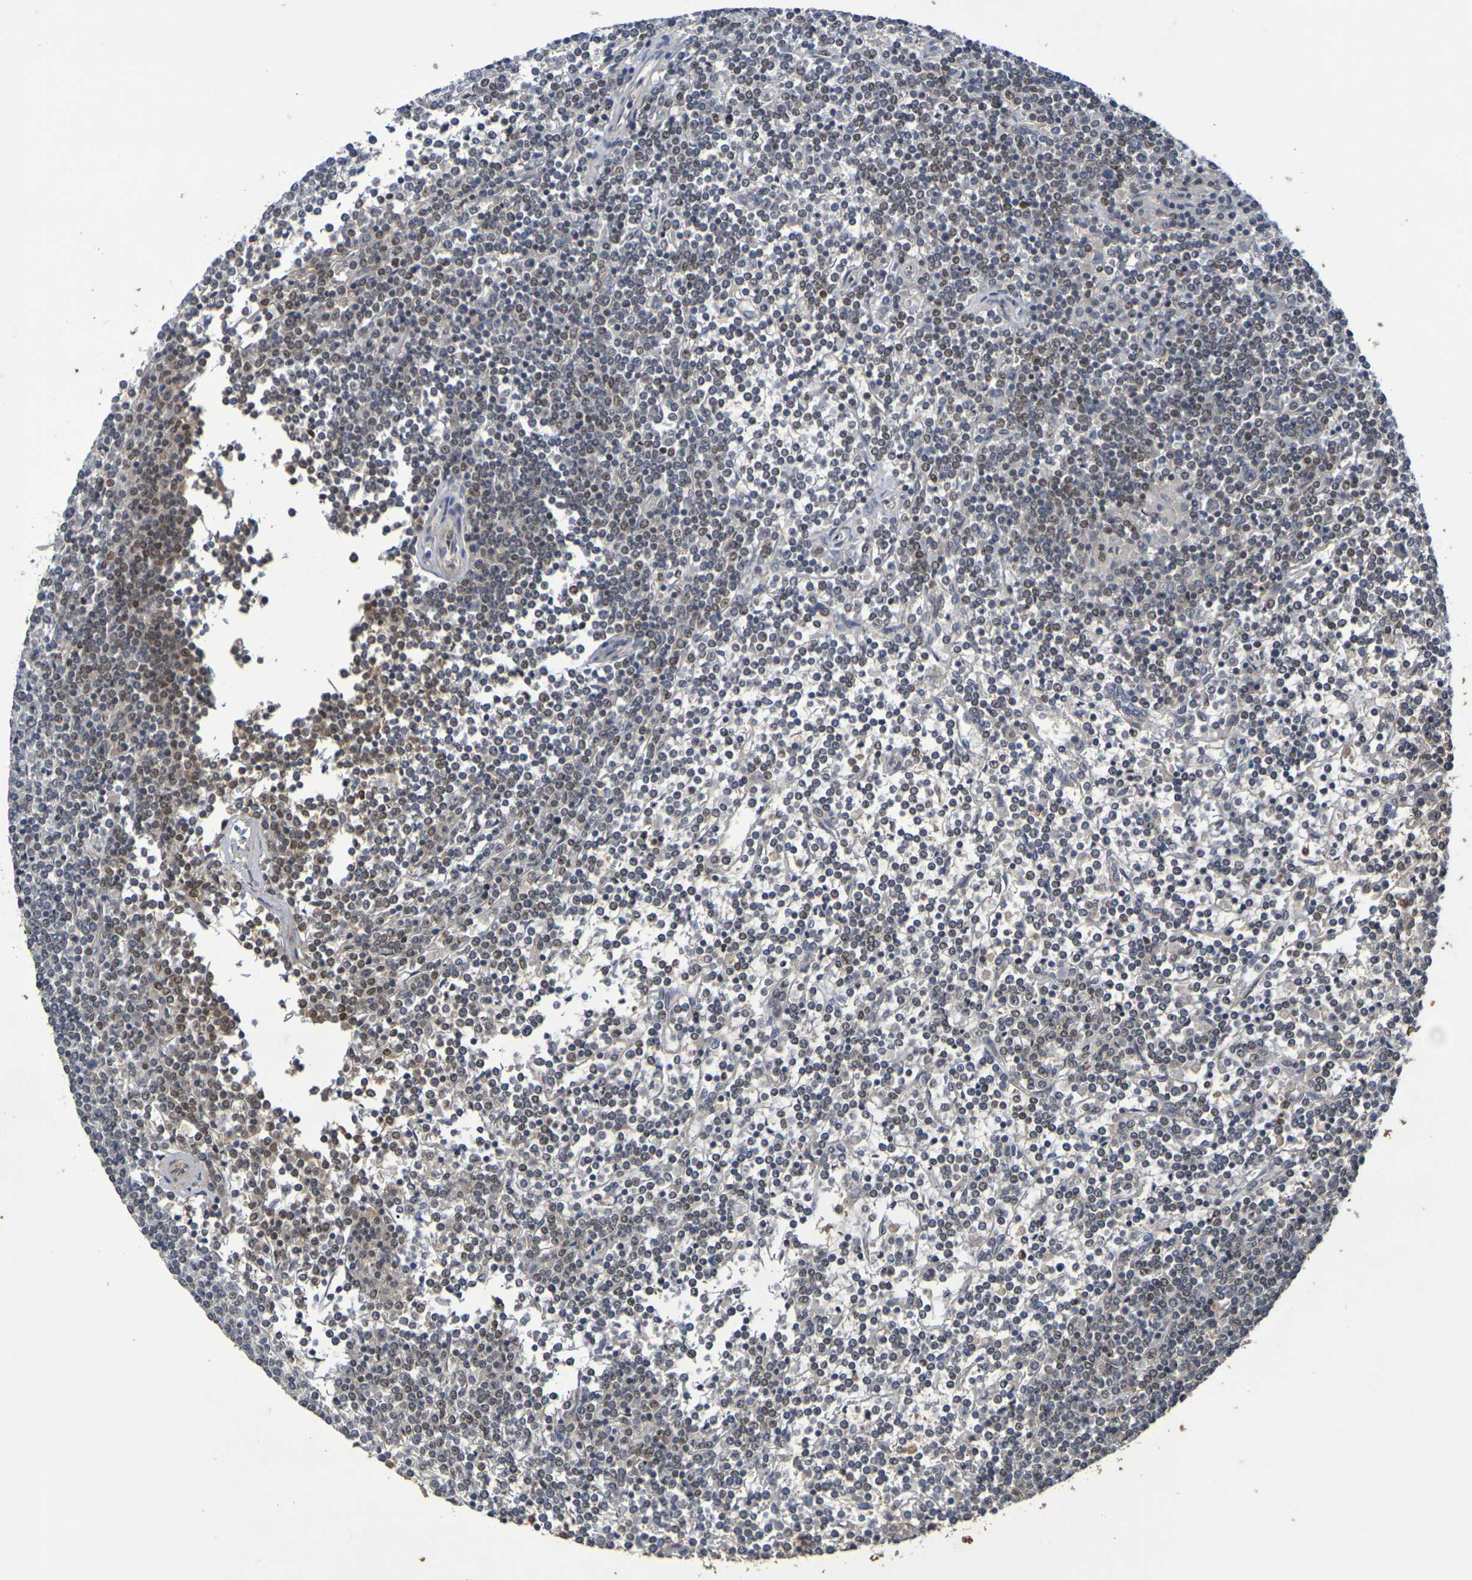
{"staining": {"intensity": "moderate", "quantity": ">75%", "location": "nuclear"}, "tissue": "lymphoma", "cell_type": "Tumor cells", "image_type": "cancer", "snomed": [{"axis": "morphology", "description": "Malignant lymphoma, non-Hodgkin's type, Low grade"}, {"axis": "topography", "description": "Spleen"}], "caption": "This histopathology image exhibits immunohistochemistry staining of lymphoma, with medium moderate nuclear staining in about >75% of tumor cells.", "gene": "TERF2", "patient": {"sex": "female", "age": 19}}